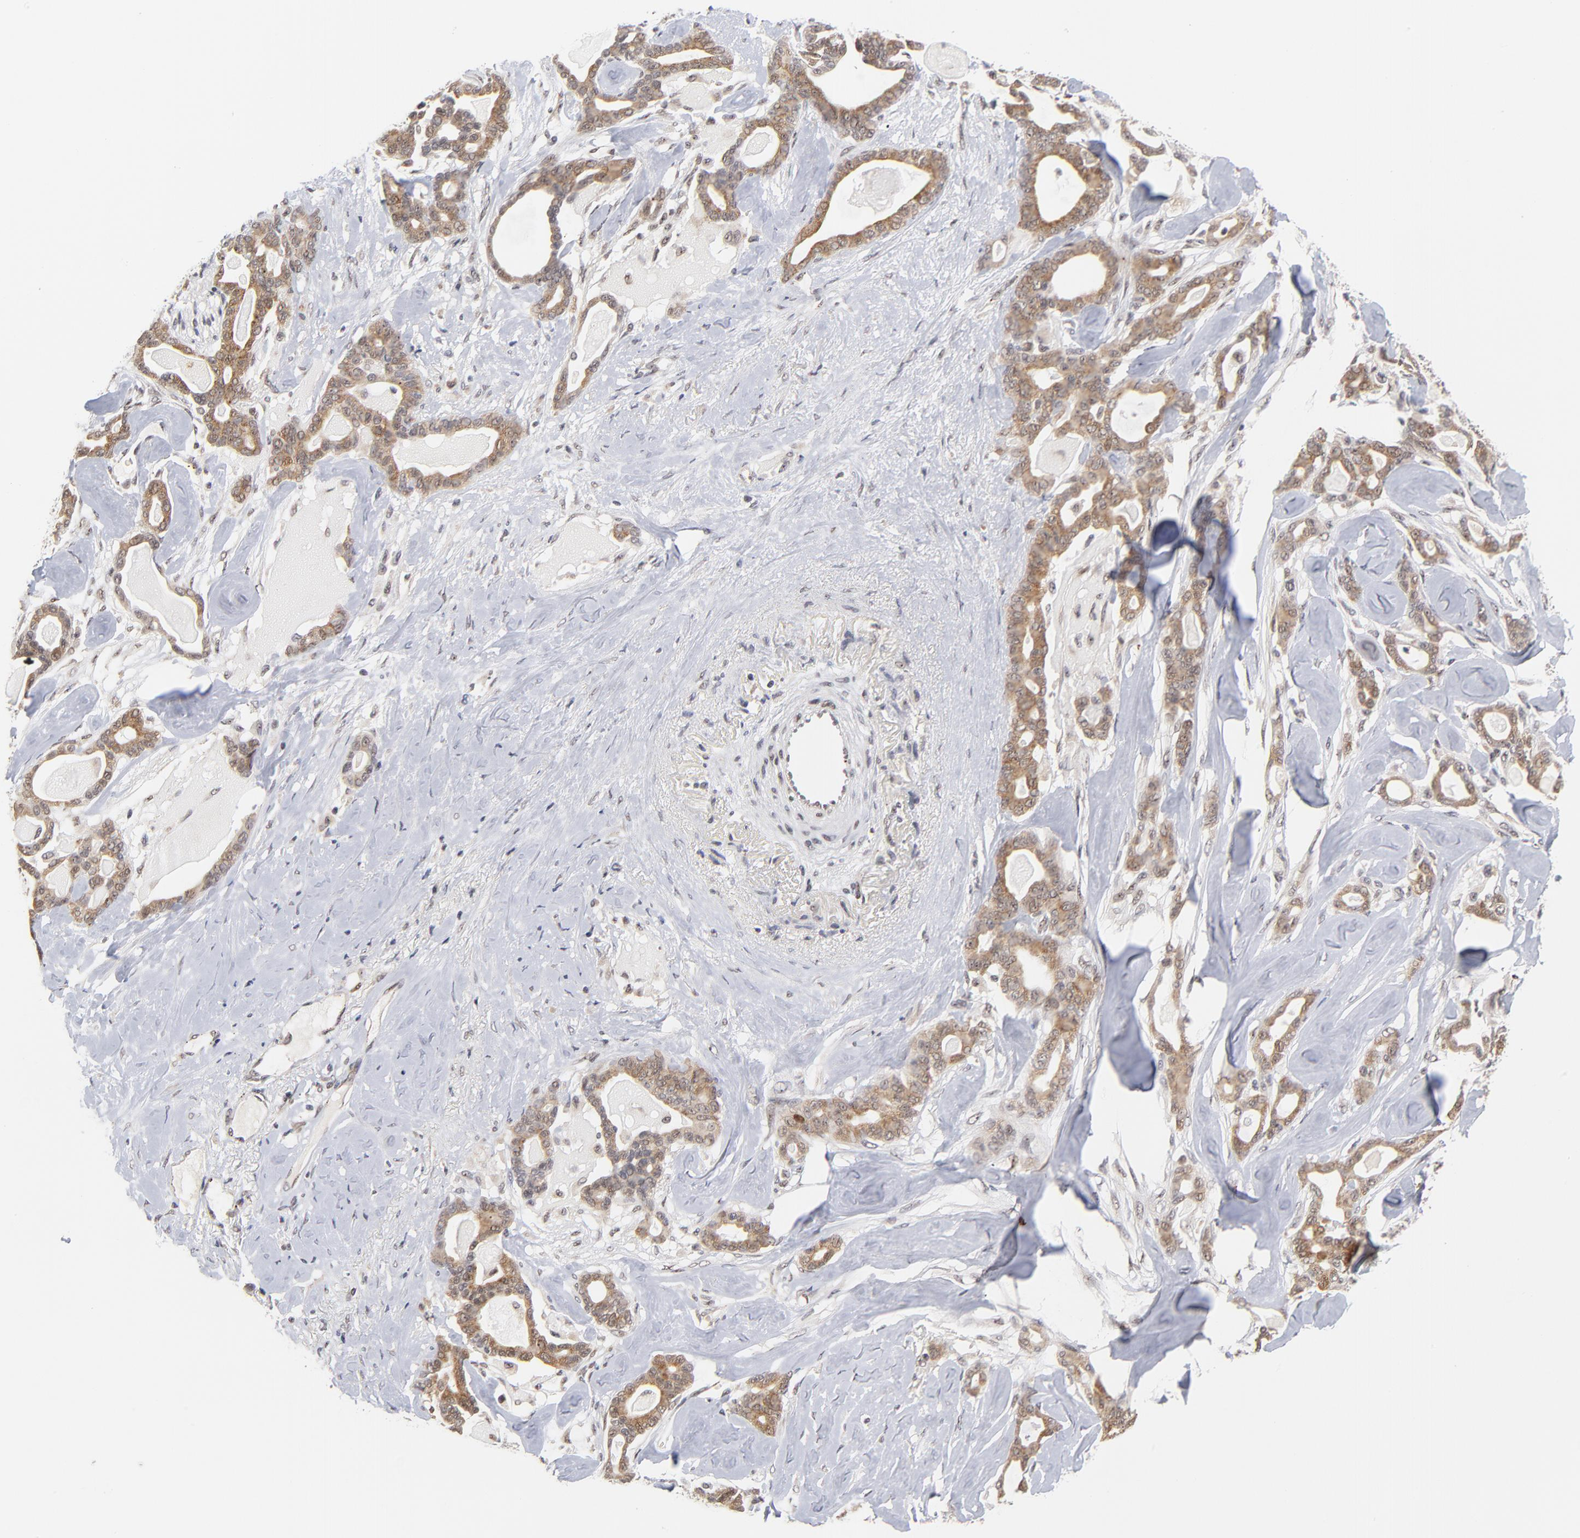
{"staining": {"intensity": "moderate", "quantity": ">75%", "location": "cytoplasmic/membranous"}, "tissue": "pancreatic cancer", "cell_type": "Tumor cells", "image_type": "cancer", "snomed": [{"axis": "morphology", "description": "Adenocarcinoma, NOS"}, {"axis": "topography", "description": "Pancreas"}], "caption": "The photomicrograph shows a brown stain indicating the presence of a protein in the cytoplasmic/membranous of tumor cells in pancreatic cancer.", "gene": "ZNF419", "patient": {"sex": "male", "age": 63}}